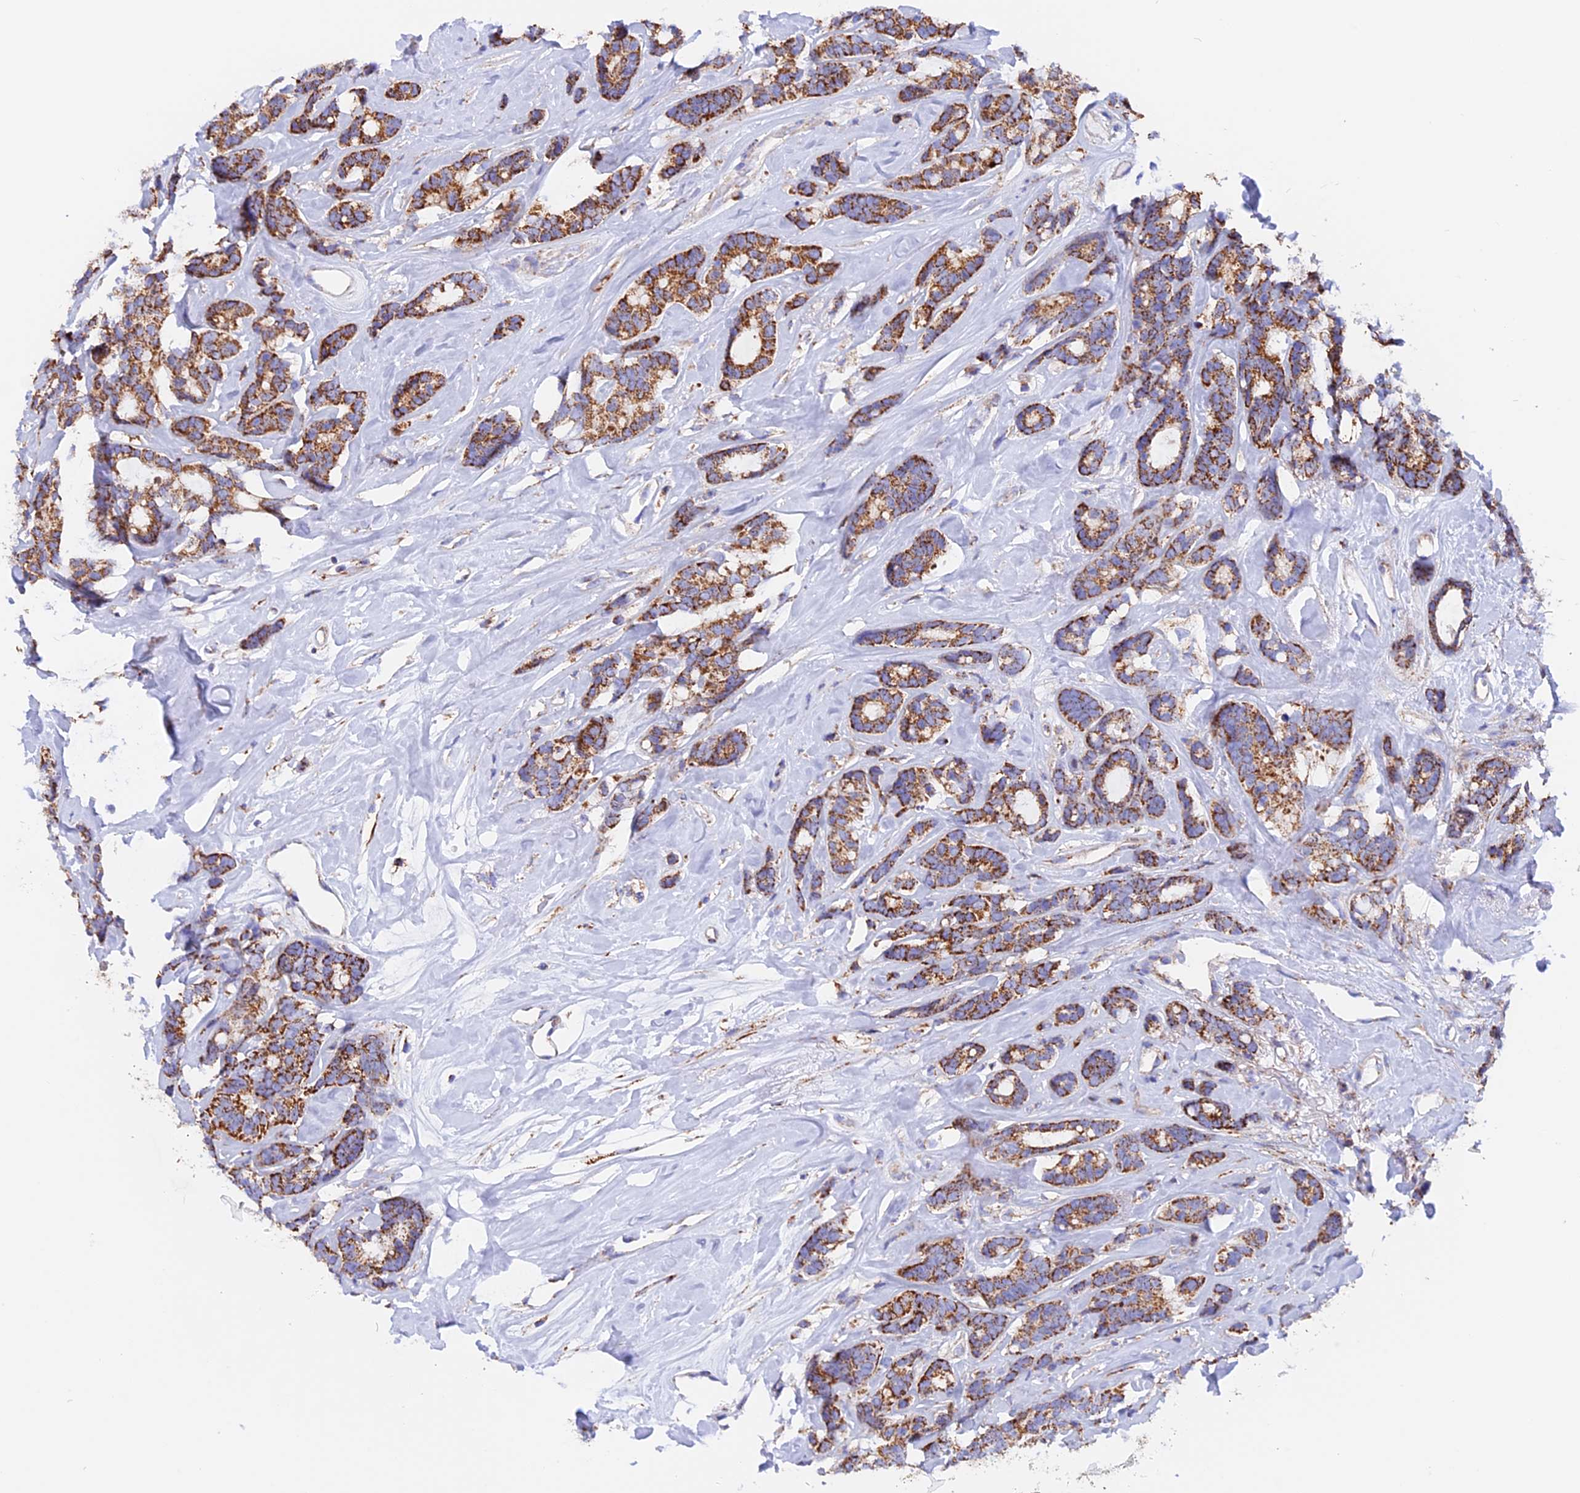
{"staining": {"intensity": "strong", "quantity": ">75%", "location": "cytoplasmic/membranous"}, "tissue": "breast cancer", "cell_type": "Tumor cells", "image_type": "cancer", "snomed": [{"axis": "morphology", "description": "Duct carcinoma"}, {"axis": "topography", "description": "Breast"}], "caption": "There is high levels of strong cytoplasmic/membranous positivity in tumor cells of breast cancer (infiltrating ductal carcinoma), as demonstrated by immunohistochemical staining (brown color).", "gene": "GCDH", "patient": {"sex": "female", "age": 87}}